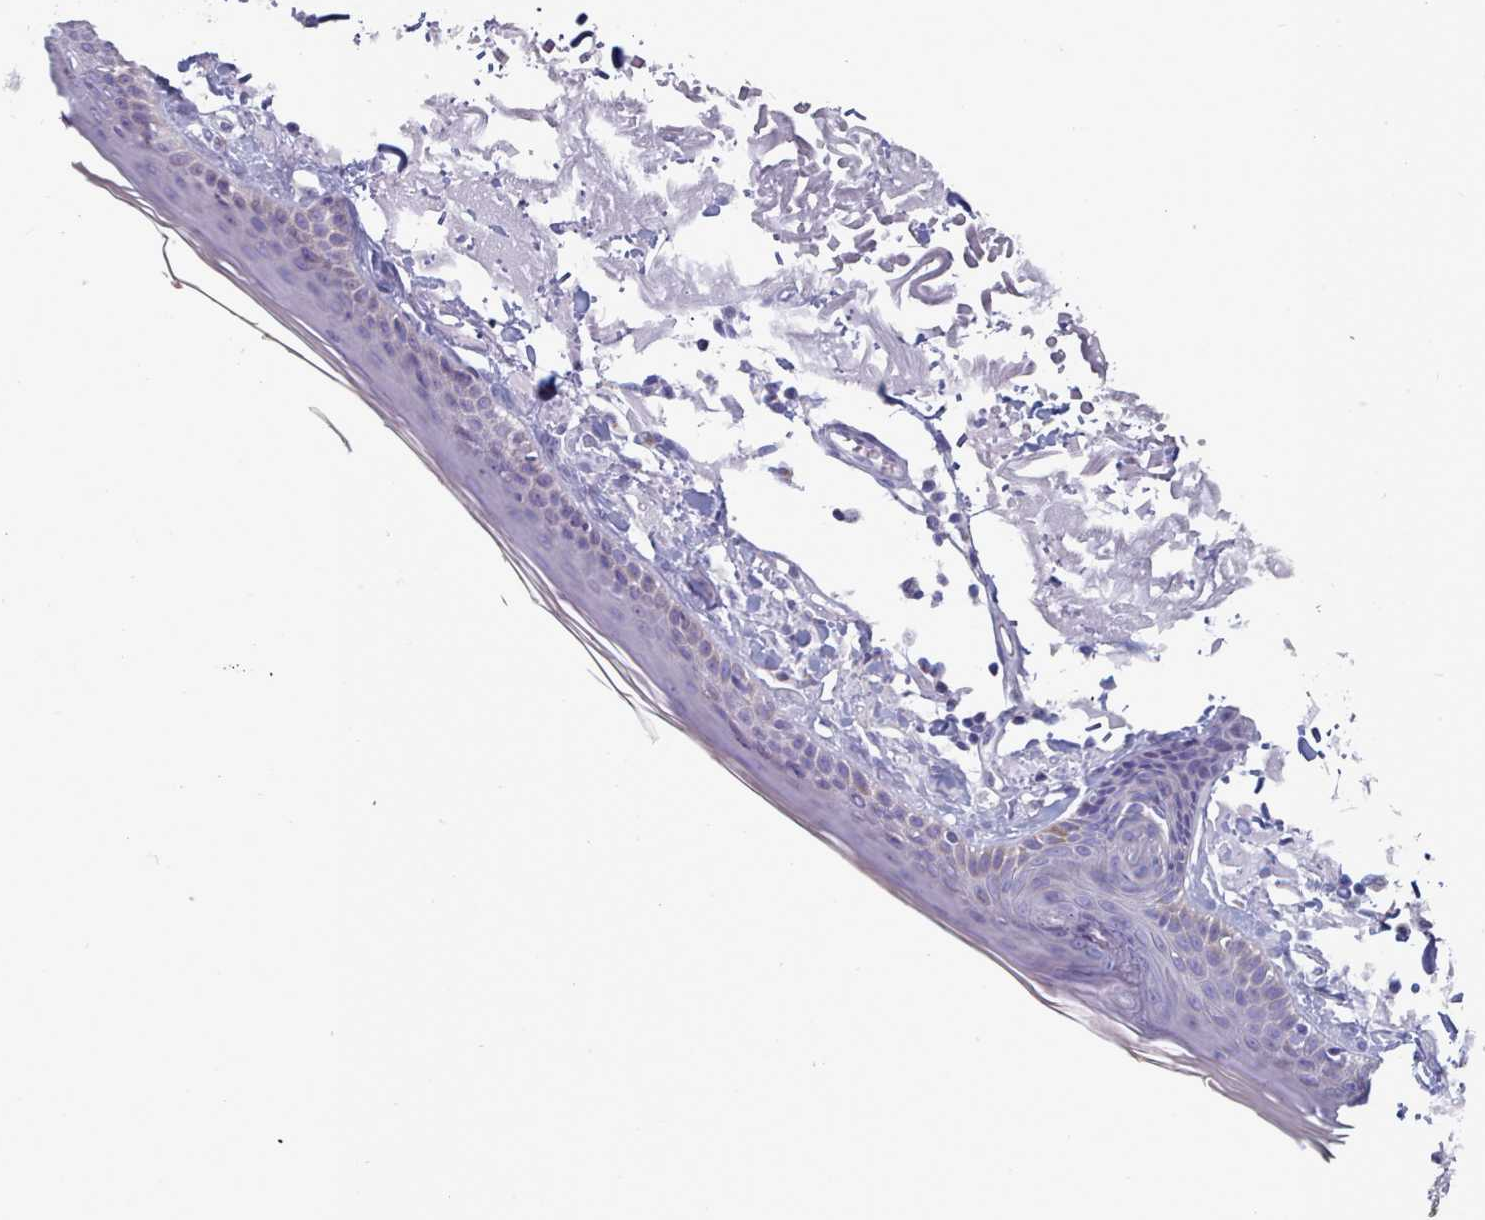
{"staining": {"intensity": "negative", "quantity": "none", "location": "none"}, "tissue": "skin", "cell_type": "Fibroblasts", "image_type": "normal", "snomed": [{"axis": "morphology", "description": "Normal tissue, NOS"}, {"axis": "topography", "description": "Skin"}, {"axis": "topography", "description": "Skeletal muscle"}], "caption": "An immunohistochemistry photomicrograph of unremarkable skin is shown. There is no staining in fibroblasts of skin.", "gene": "HAO1", "patient": {"sex": "male", "age": 83}}